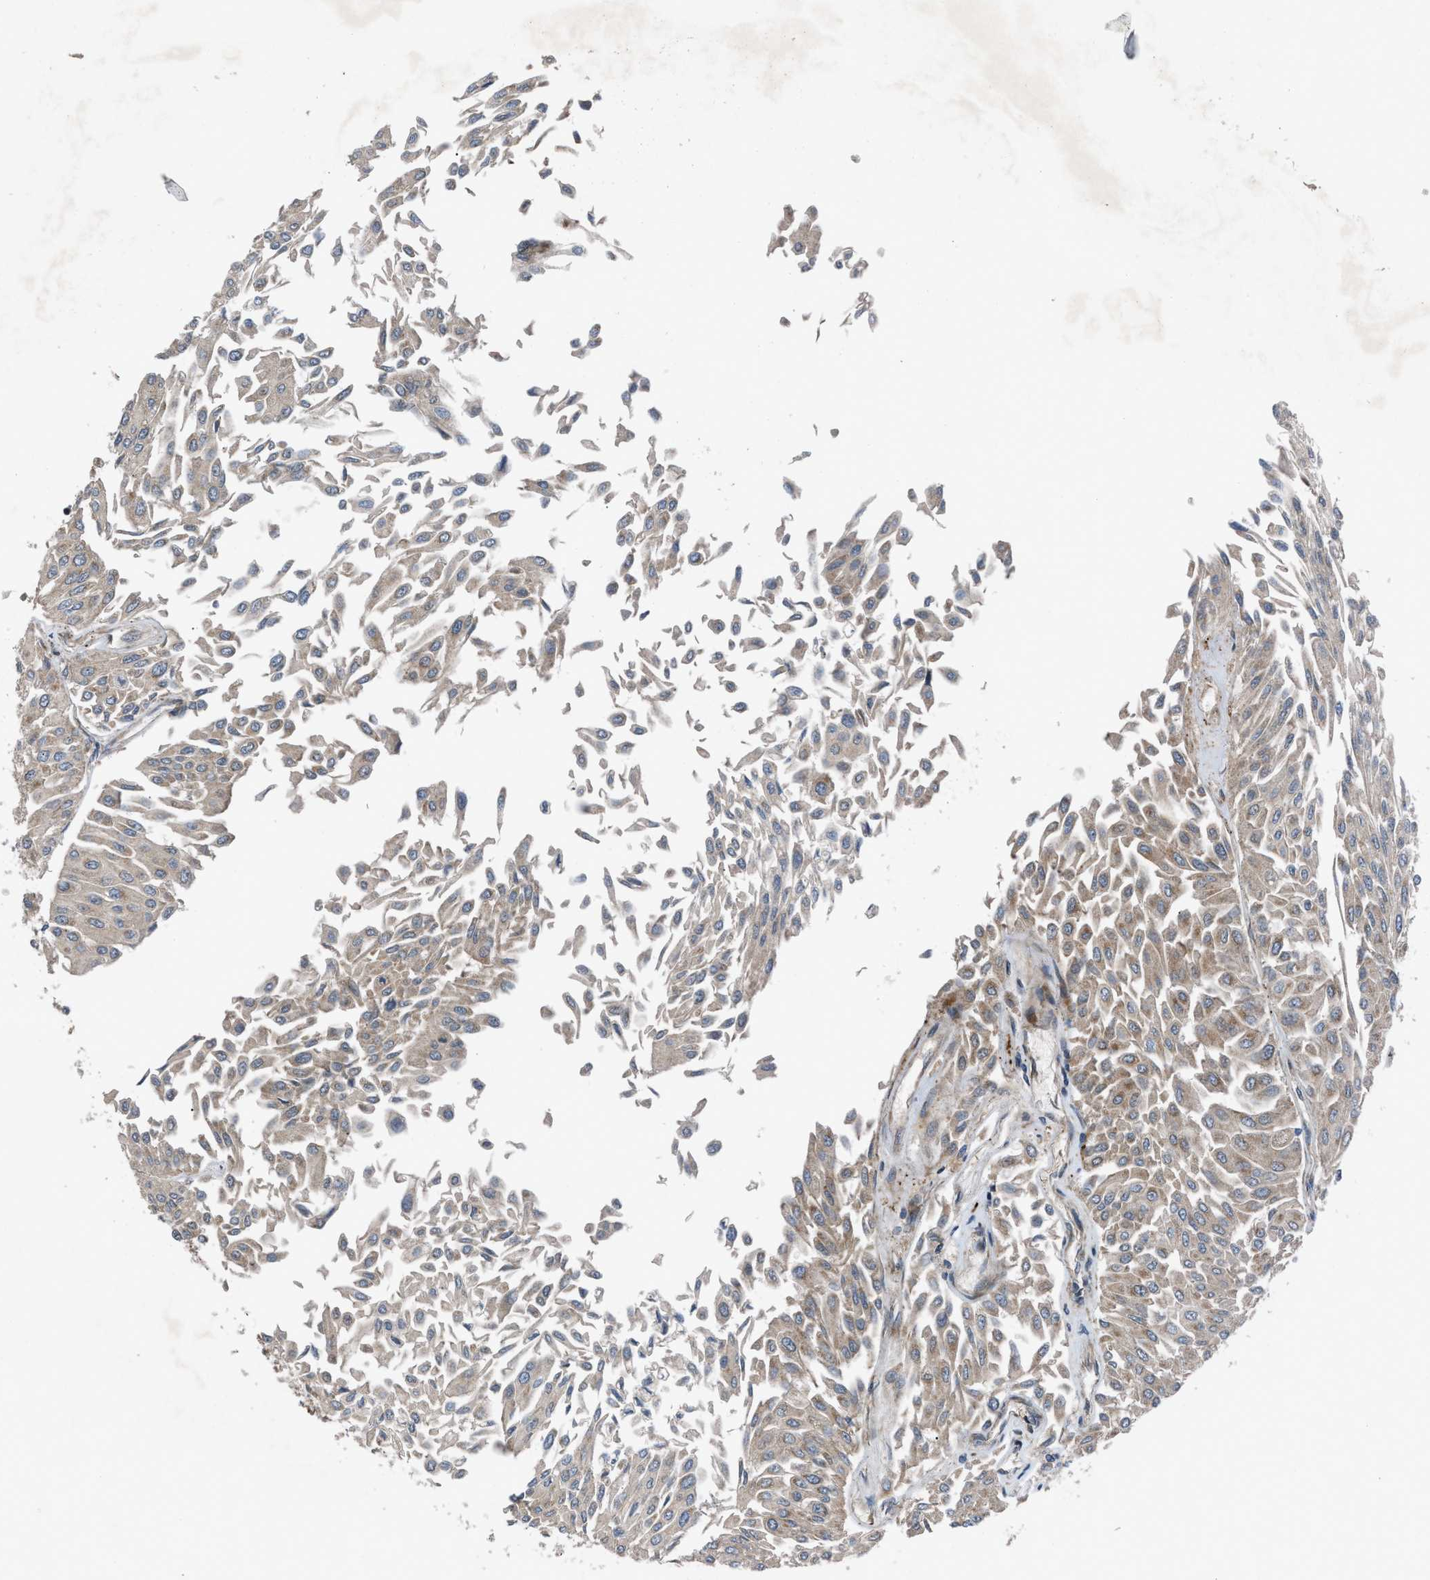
{"staining": {"intensity": "weak", "quantity": ">75%", "location": "cytoplasmic/membranous"}, "tissue": "urothelial cancer", "cell_type": "Tumor cells", "image_type": "cancer", "snomed": [{"axis": "morphology", "description": "Urothelial carcinoma, Low grade"}, {"axis": "topography", "description": "Urinary bladder"}], "caption": "Human low-grade urothelial carcinoma stained for a protein (brown) exhibits weak cytoplasmic/membranous positive staining in about >75% of tumor cells.", "gene": "AP3M2", "patient": {"sex": "male", "age": 67}}